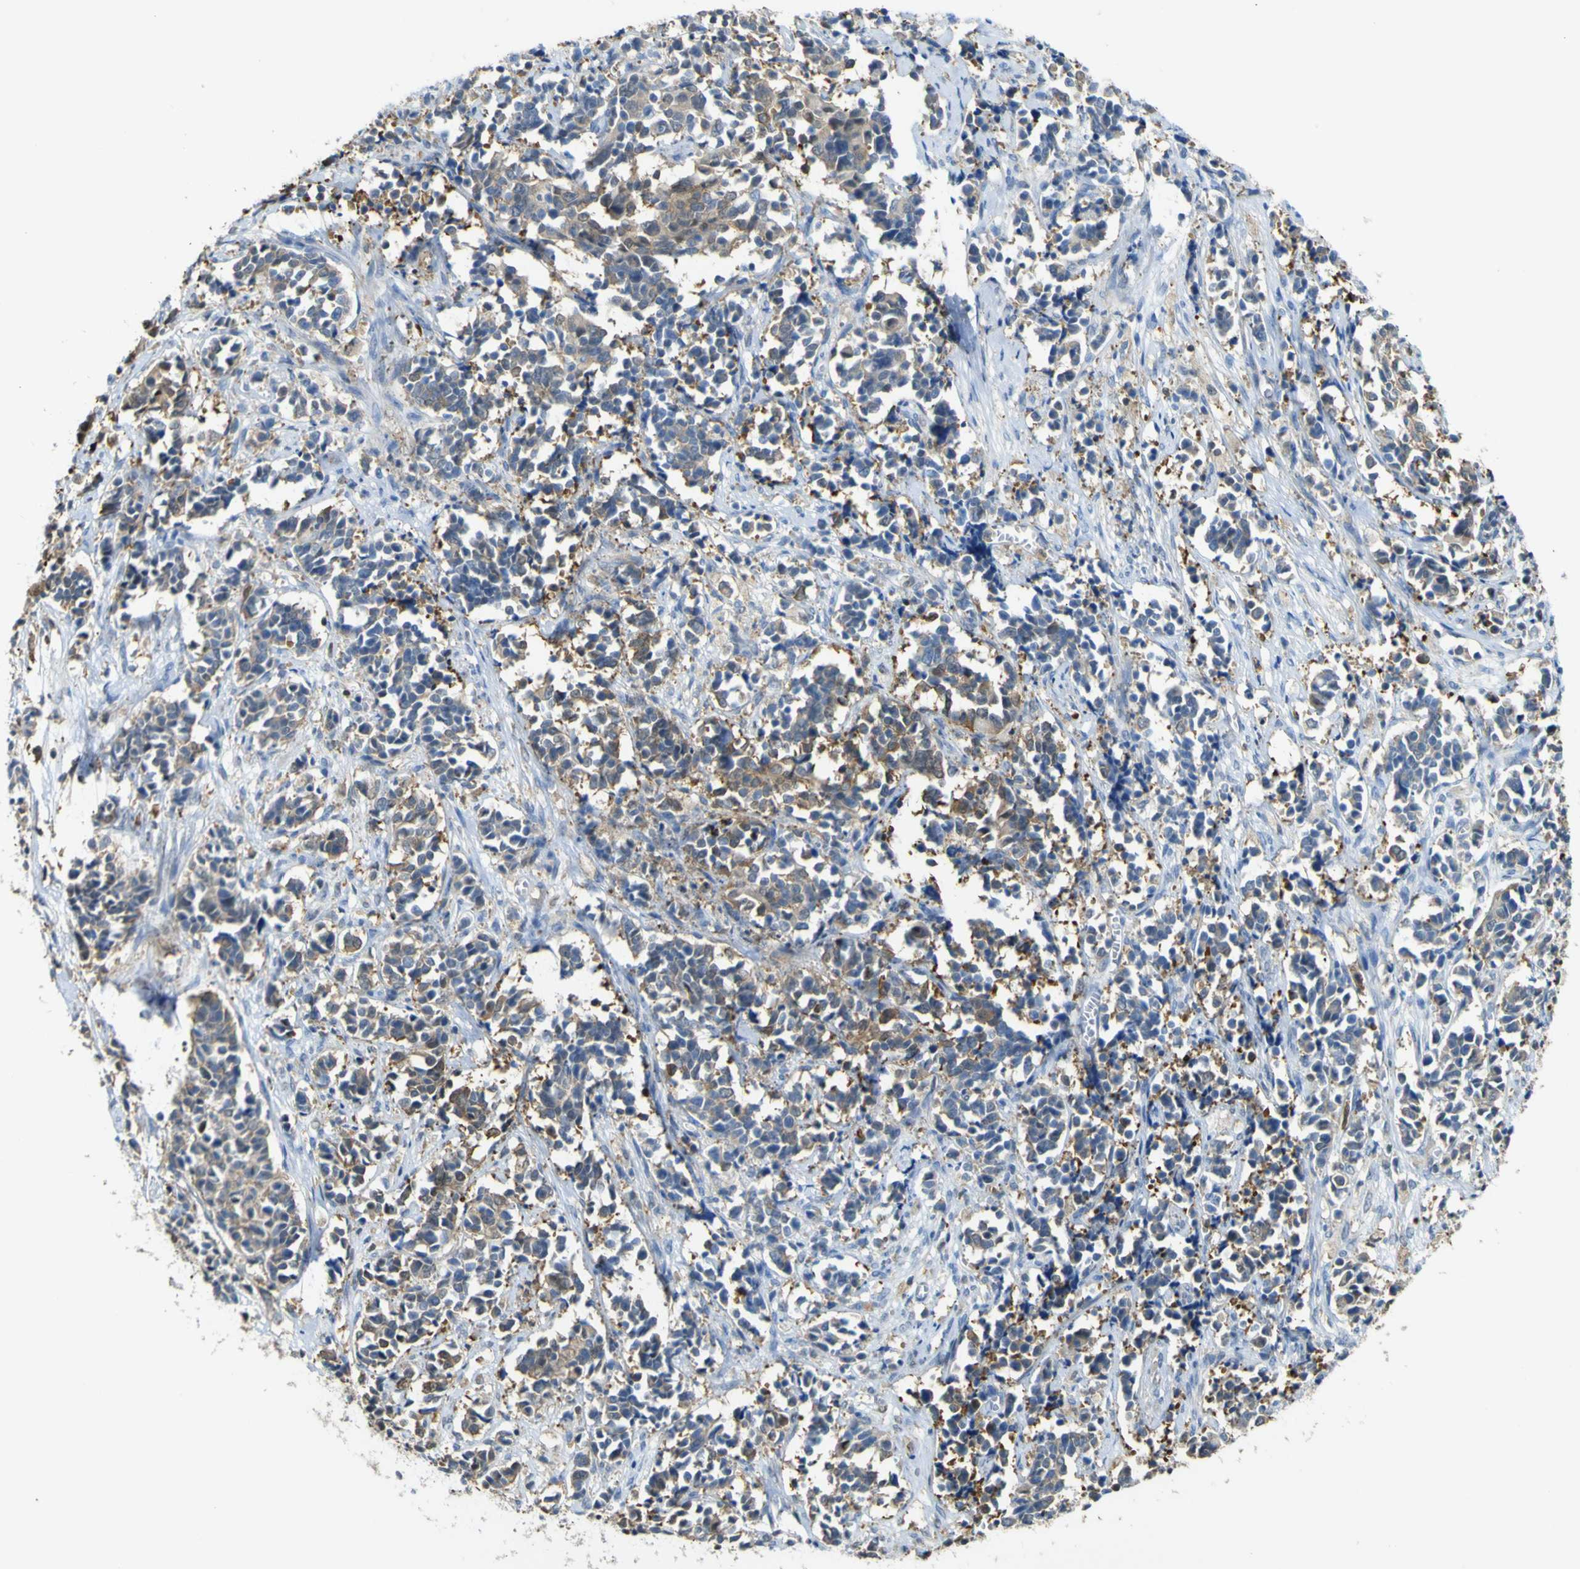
{"staining": {"intensity": "moderate", "quantity": ">75%", "location": "cytoplasmic/membranous"}, "tissue": "cervical cancer", "cell_type": "Tumor cells", "image_type": "cancer", "snomed": [{"axis": "morphology", "description": "Normal tissue, NOS"}, {"axis": "morphology", "description": "Squamous cell carcinoma, NOS"}, {"axis": "topography", "description": "Cervix"}], "caption": "Protein expression analysis of human cervical cancer reveals moderate cytoplasmic/membranous staining in approximately >75% of tumor cells. (brown staining indicates protein expression, while blue staining denotes nuclei).", "gene": "ABHD3", "patient": {"sex": "female", "age": 35}}